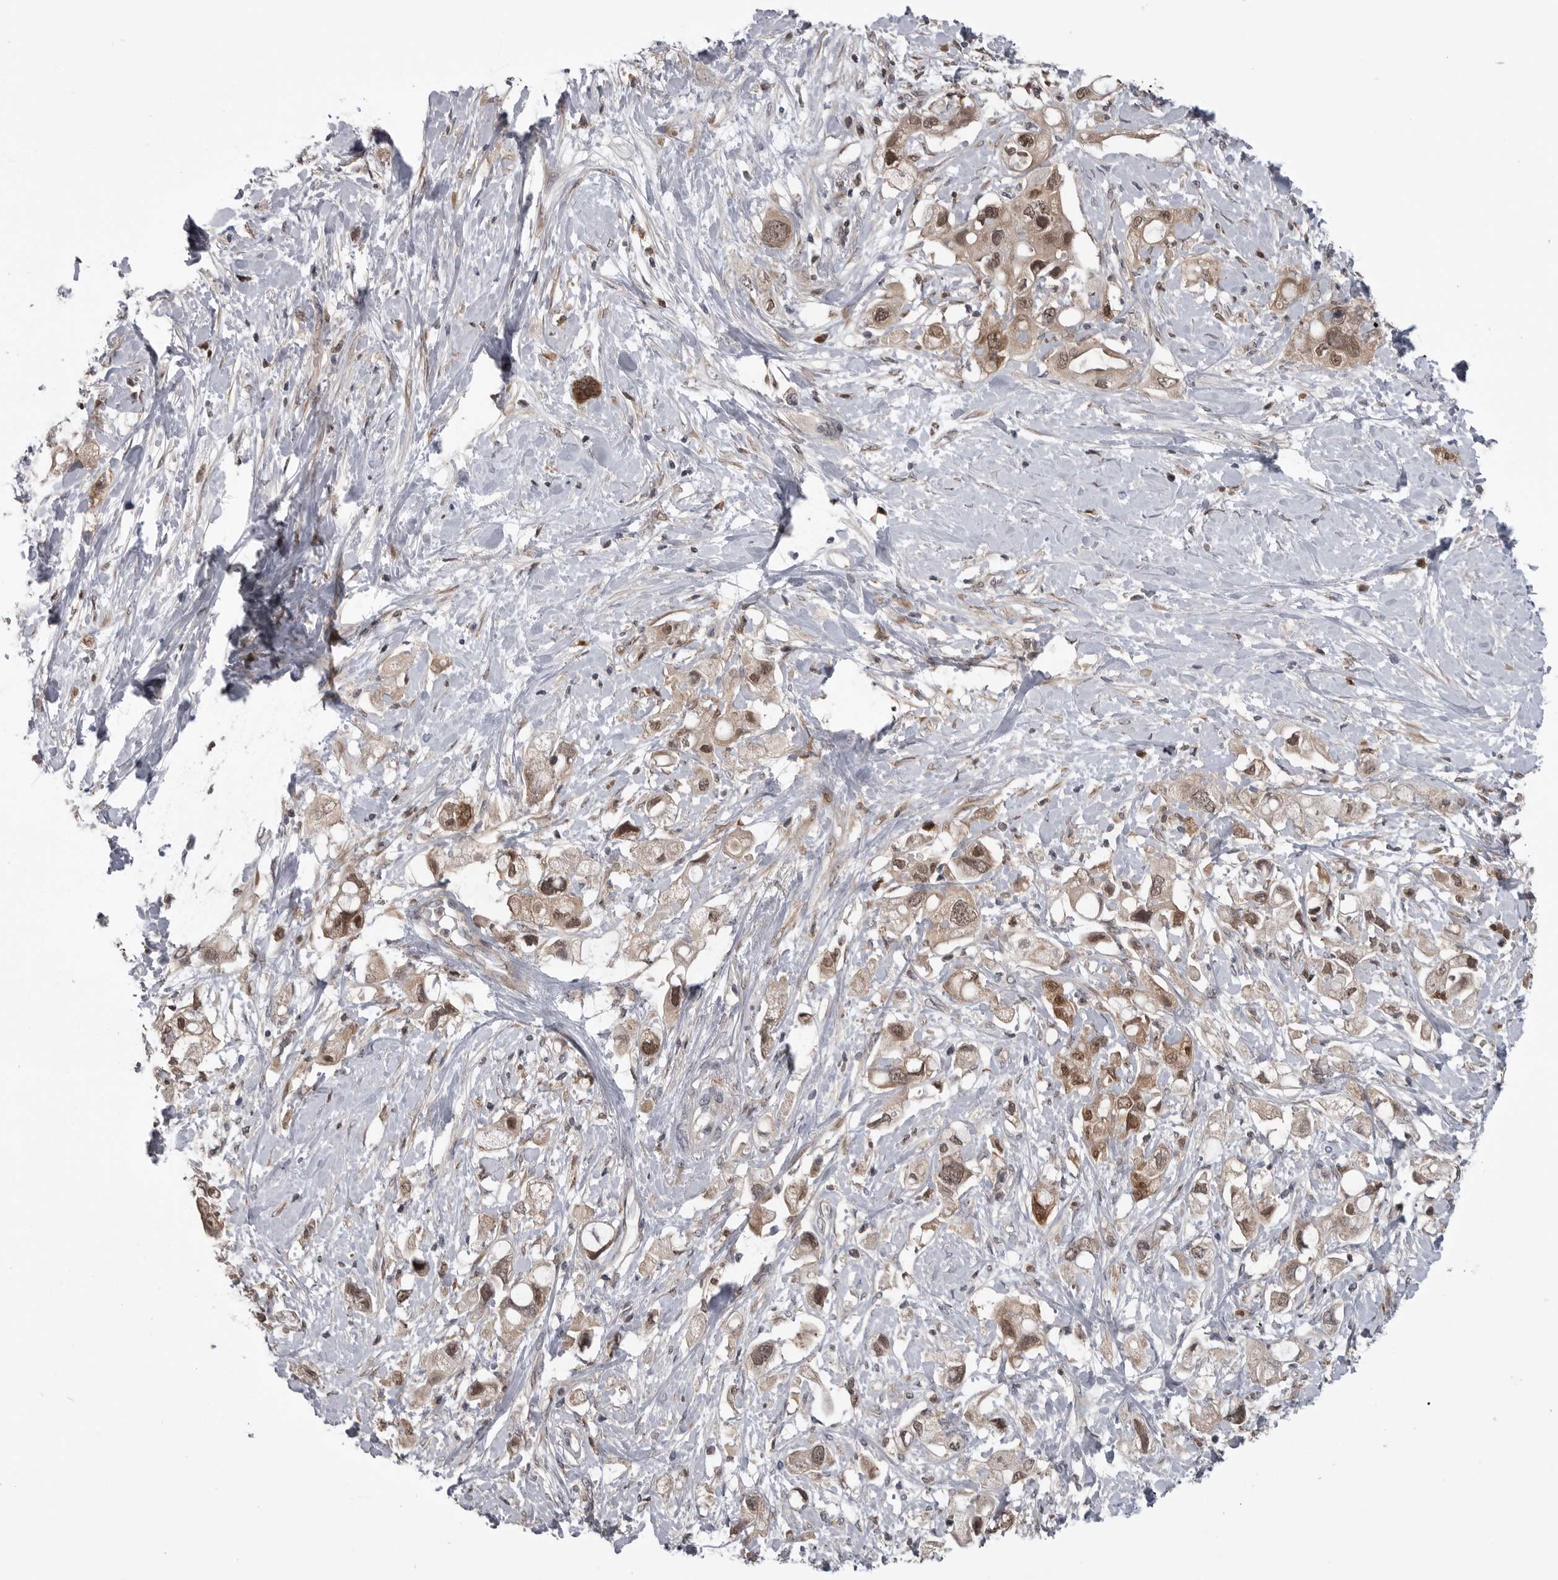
{"staining": {"intensity": "moderate", "quantity": ">75%", "location": "cytoplasmic/membranous,nuclear"}, "tissue": "pancreatic cancer", "cell_type": "Tumor cells", "image_type": "cancer", "snomed": [{"axis": "morphology", "description": "Adenocarcinoma, NOS"}, {"axis": "topography", "description": "Pancreas"}], "caption": "IHC (DAB) staining of human adenocarcinoma (pancreatic) exhibits moderate cytoplasmic/membranous and nuclear protein positivity in about >75% of tumor cells.", "gene": "MAPK13", "patient": {"sex": "female", "age": 56}}